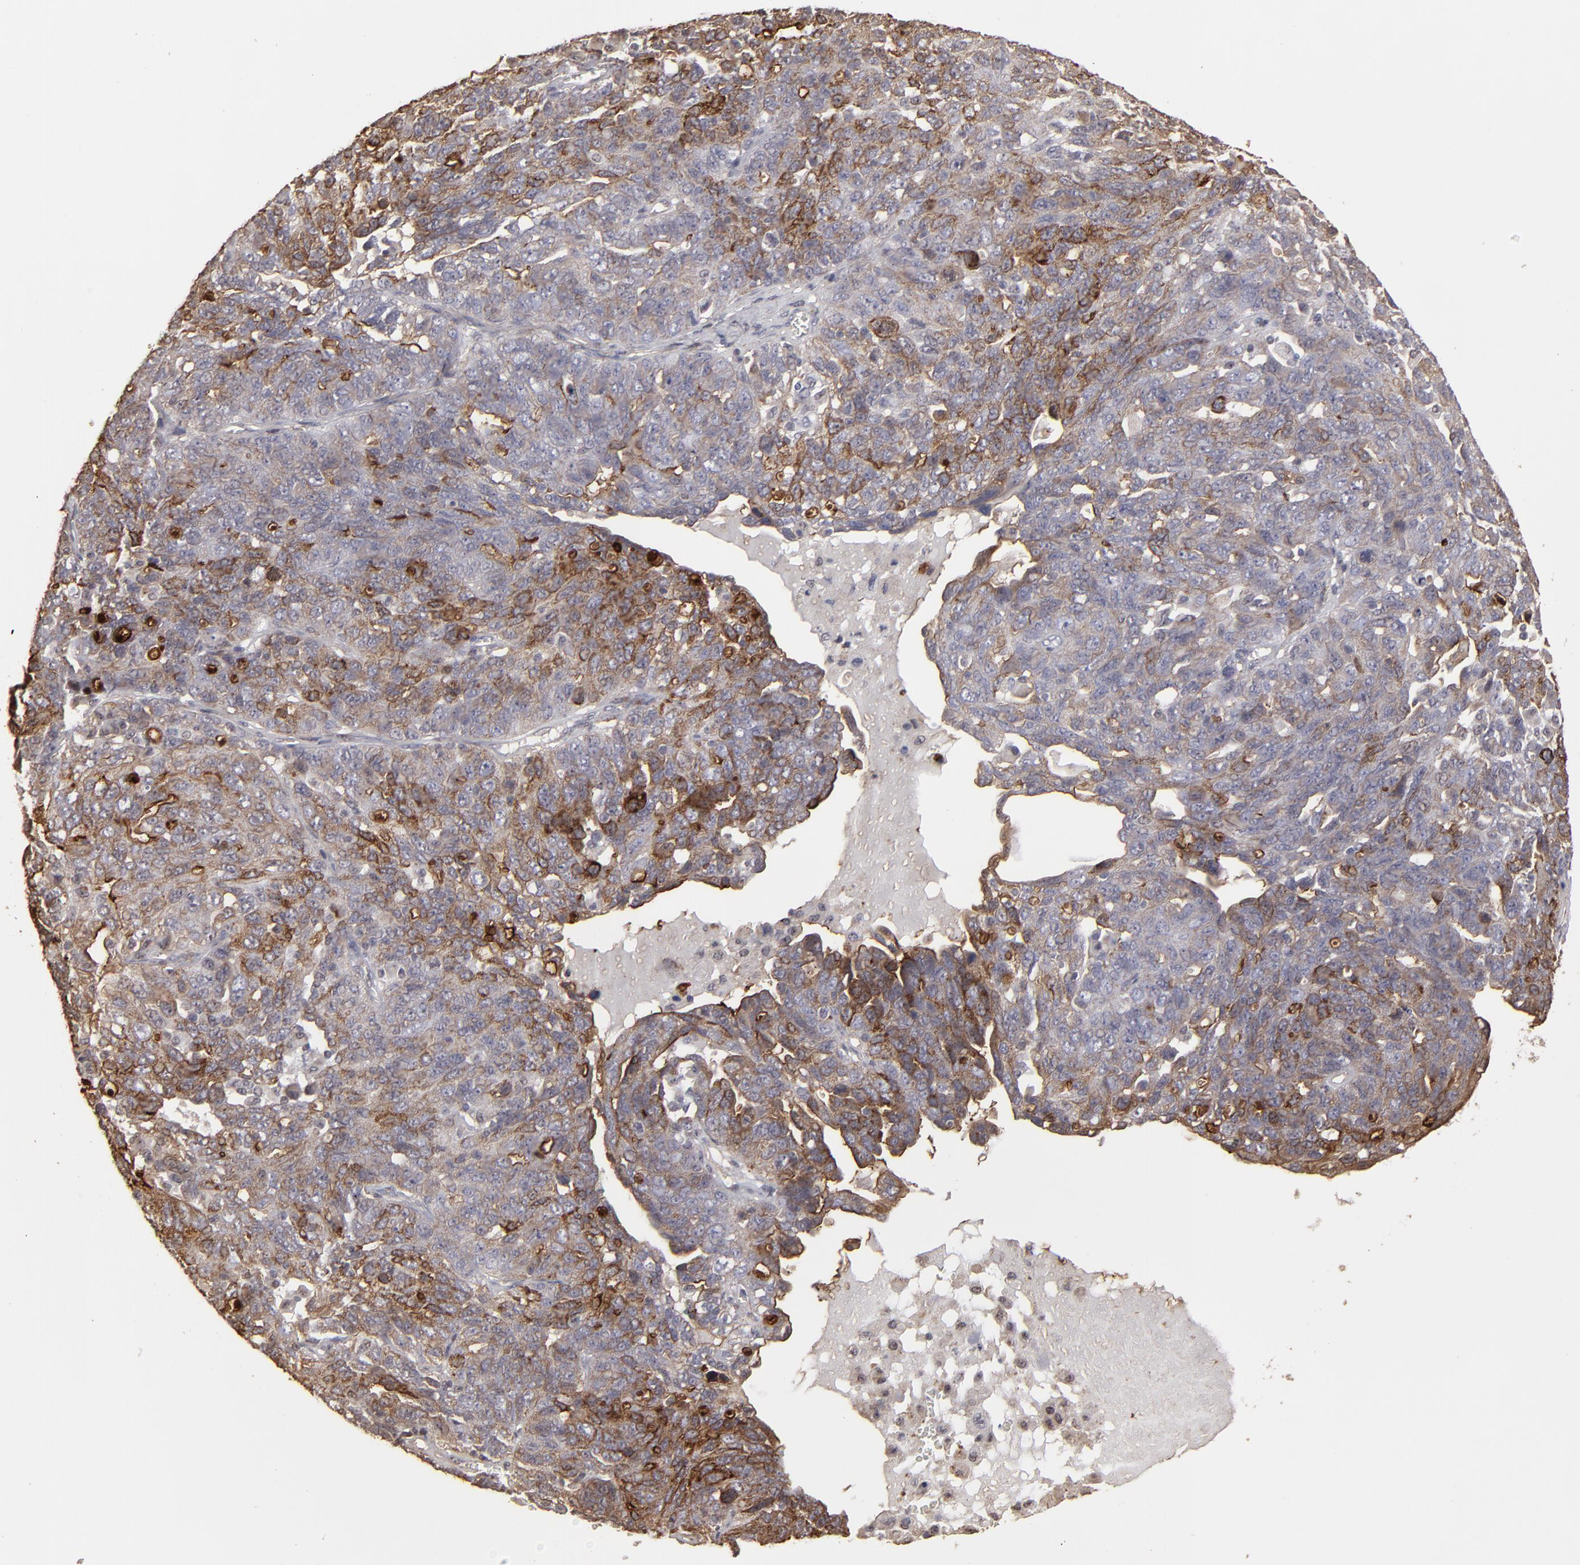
{"staining": {"intensity": "strong", "quantity": "25%-75%", "location": "cytoplasmic/membranous"}, "tissue": "ovarian cancer", "cell_type": "Tumor cells", "image_type": "cancer", "snomed": [{"axis": "morphology", "description": "Cystadenocarcinoma, serous, NOS"}, {"axis": "topography", "description": "Ovary"}], "caption": "Immunohistochemistry (IHC) photomicrograph of neoplastic tissue: human ovarian cancer stained using immunohistochemistry demonstrates high levels of strong protein expression localized specifically in the cytoplasmic/membranous of tumor cells, appearing as a cytoplasmic/membranous brown color.", "gene": "CD55", "patient": {"sex": "female", "age": 71}}